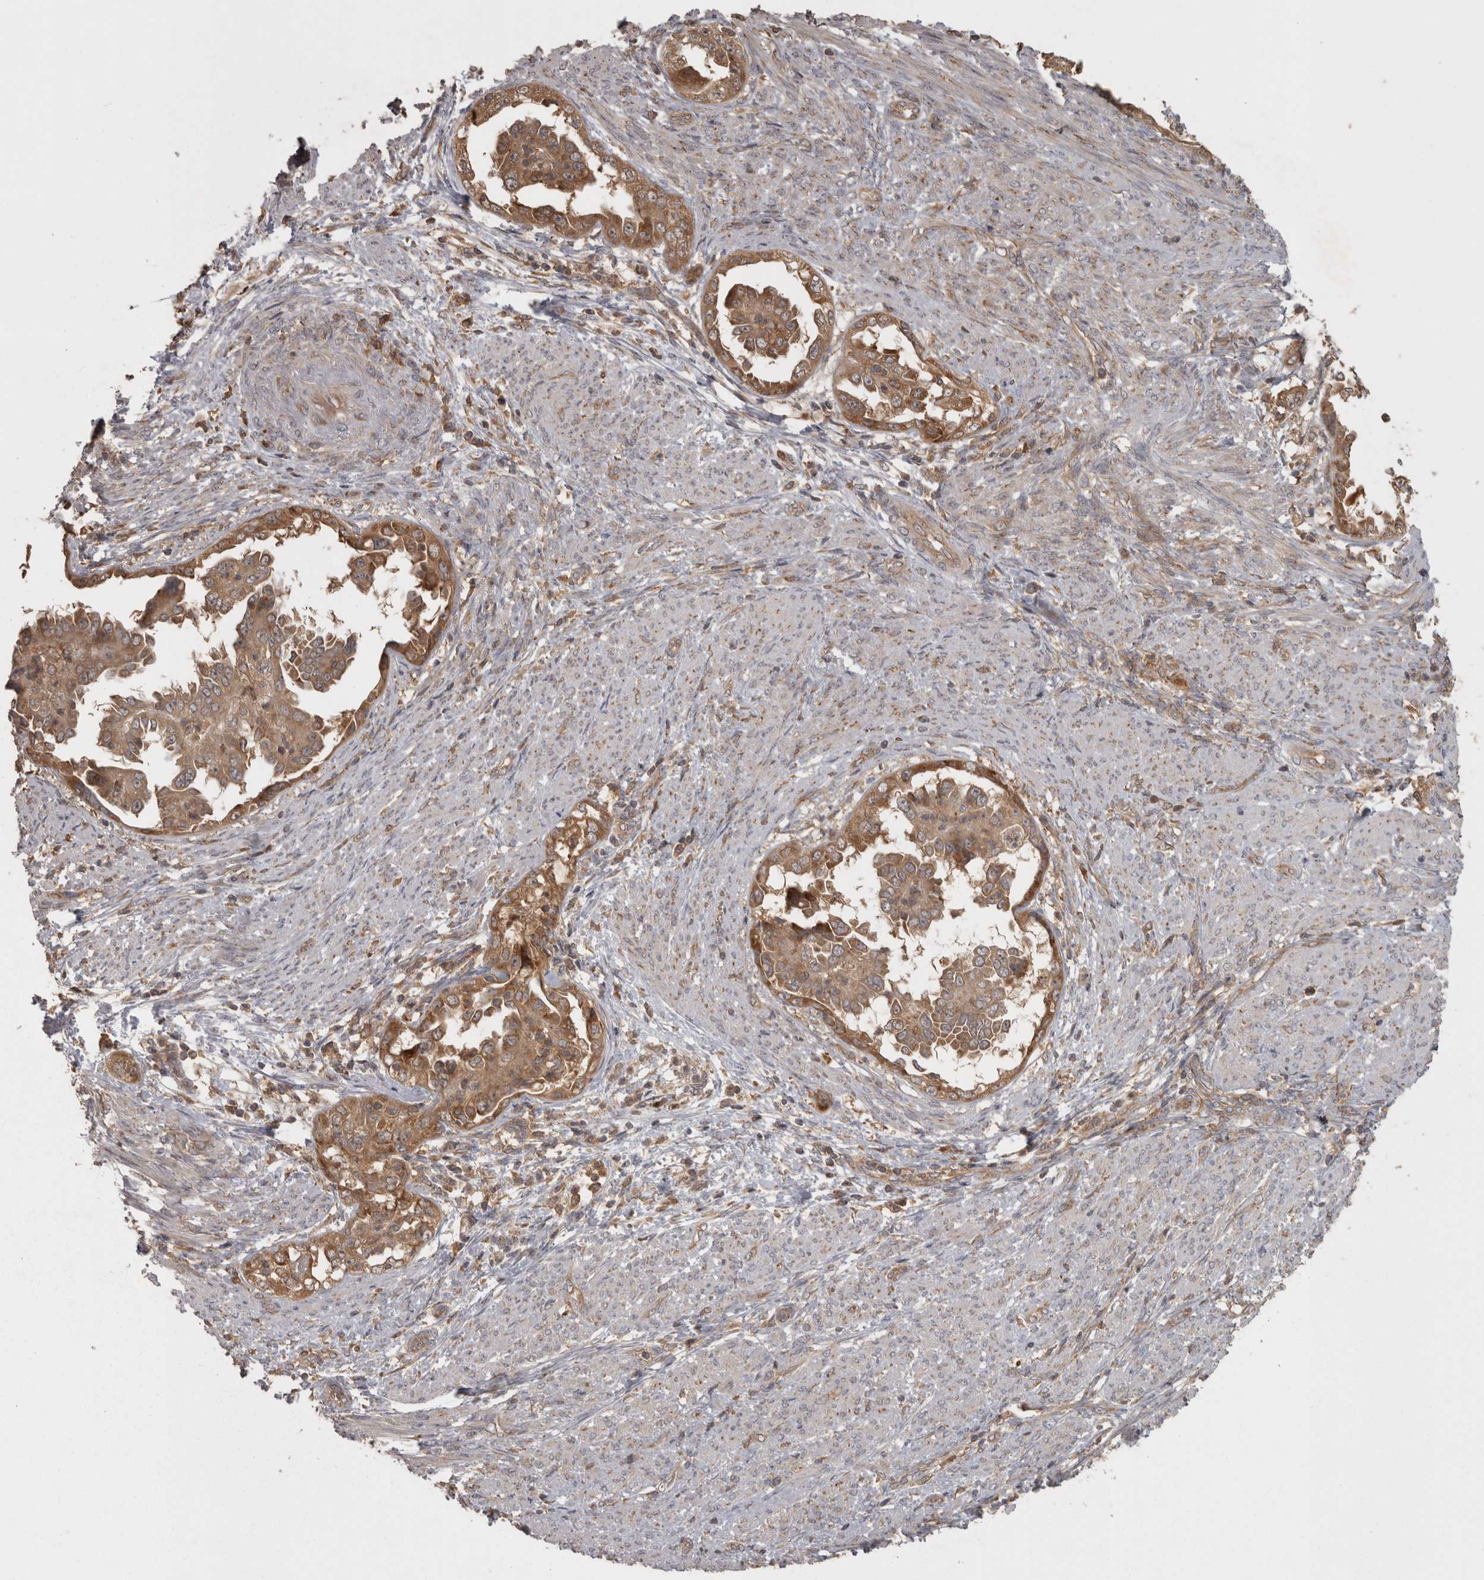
{"staining": {"intensity": "moderate", "quantity": ">75%", "location": "cytoplasmic/membranous"}, "tissue": "endometrial cancer", "cell_type": "Tumor cells", "image_type": "cancer", "snomed": [{"axis": "morphology", "description": "Adenocarcinoma, NOS"}, {"axis": "topography", "description": "Endometrium"}], "caption": "Human adenocarcinoma (endometrial) stained with a protein marker shows moderate staining in tumor cells.", "gene": "MICU3", "patient": {"sex": "female", "age": 85}}